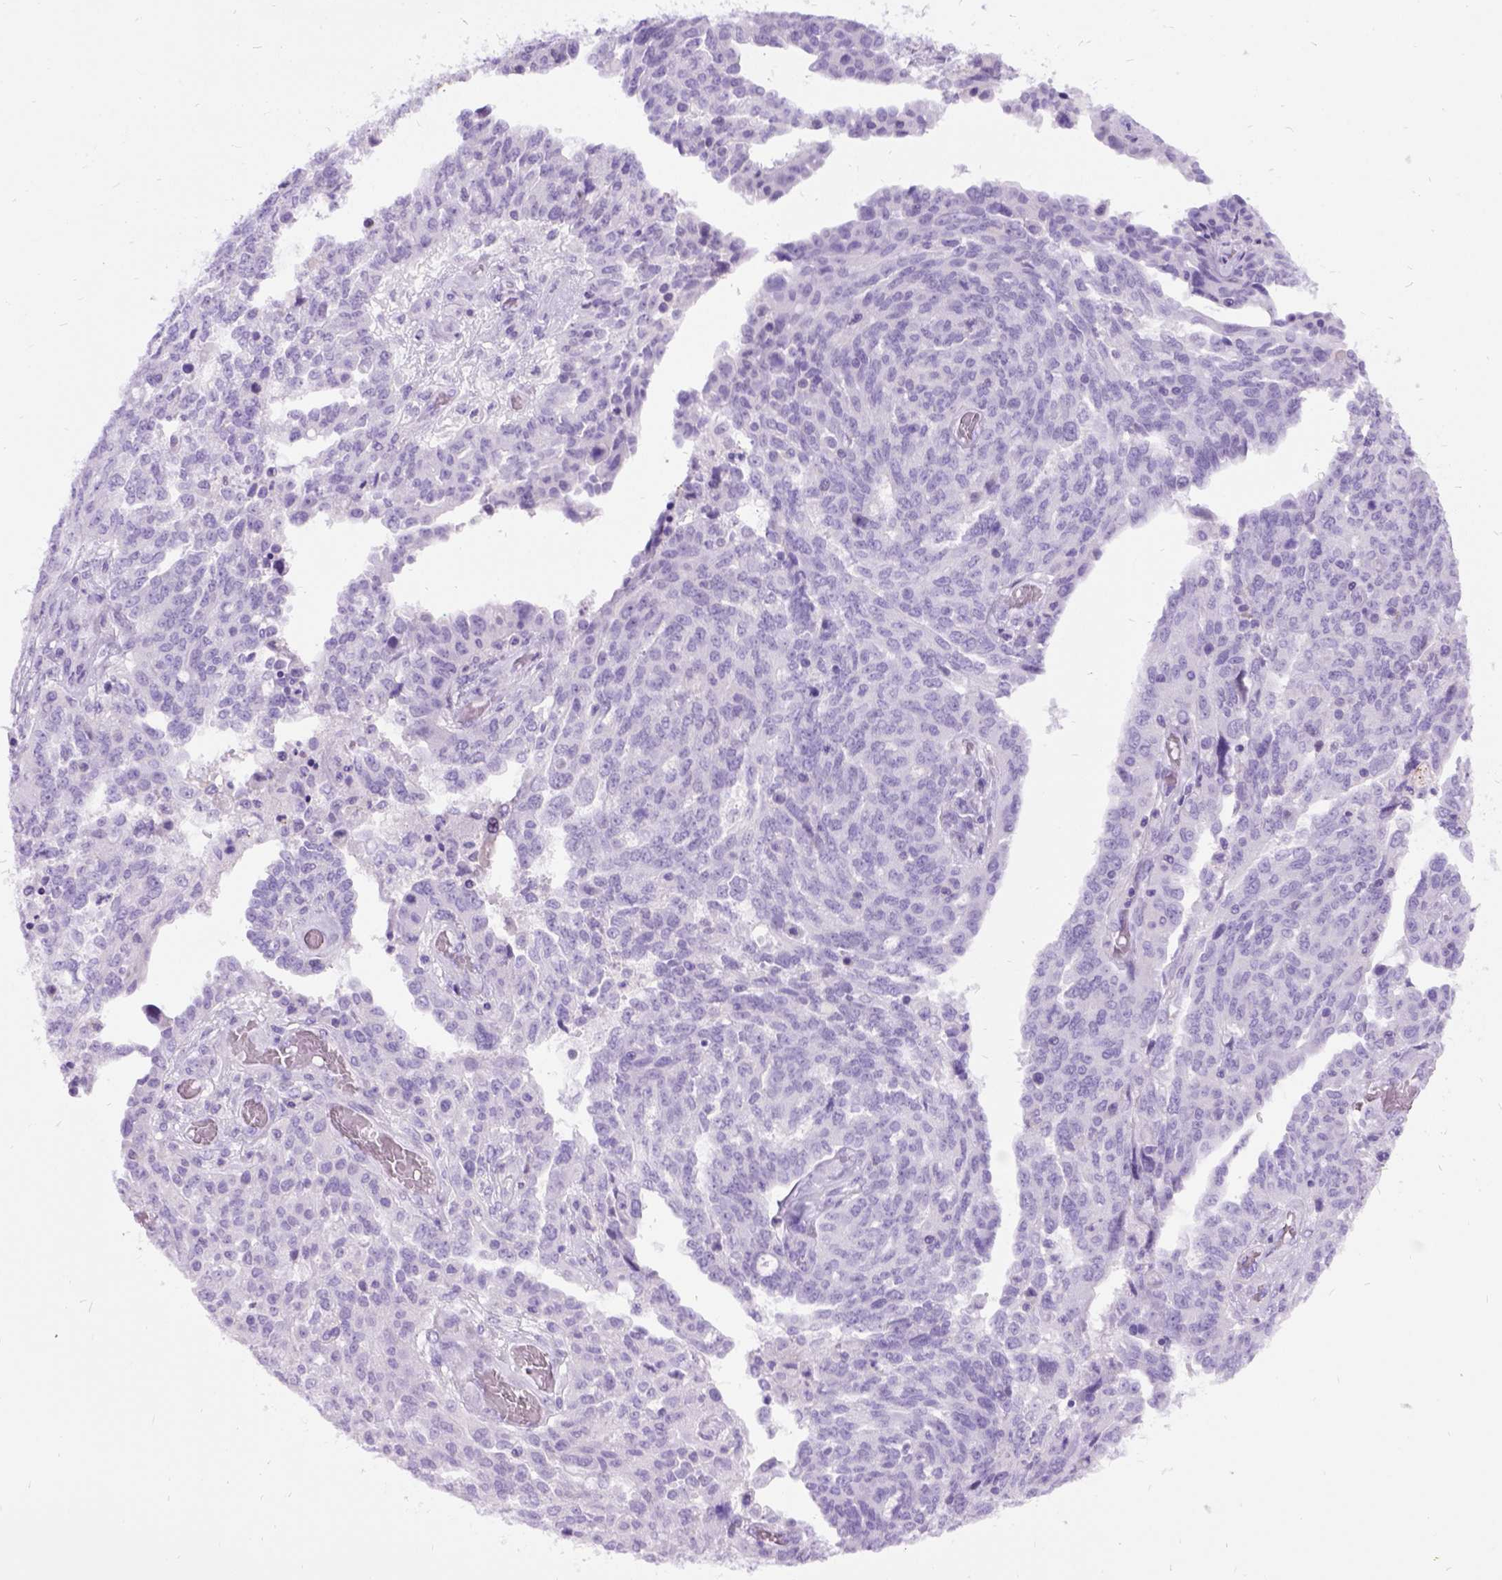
{"staining": {"intensity": "negative", "quantity": "none", "location": "none"}, "tissue": "ovarian cancer", "cell_type": "Tumor cells", "image_type": "cancer", "snomed": [{"axis": "morphology", "description": "Cystadenocarcinoma, serous, NOS"}, {"axis": "topography", "description": "Ovary"}], "caption": "There is no significant staining in tumor cells of serous cystadenocarcinoma (ovarian).", "gene": "PRG2", "patient": {"sex": "female", "age": 67}}